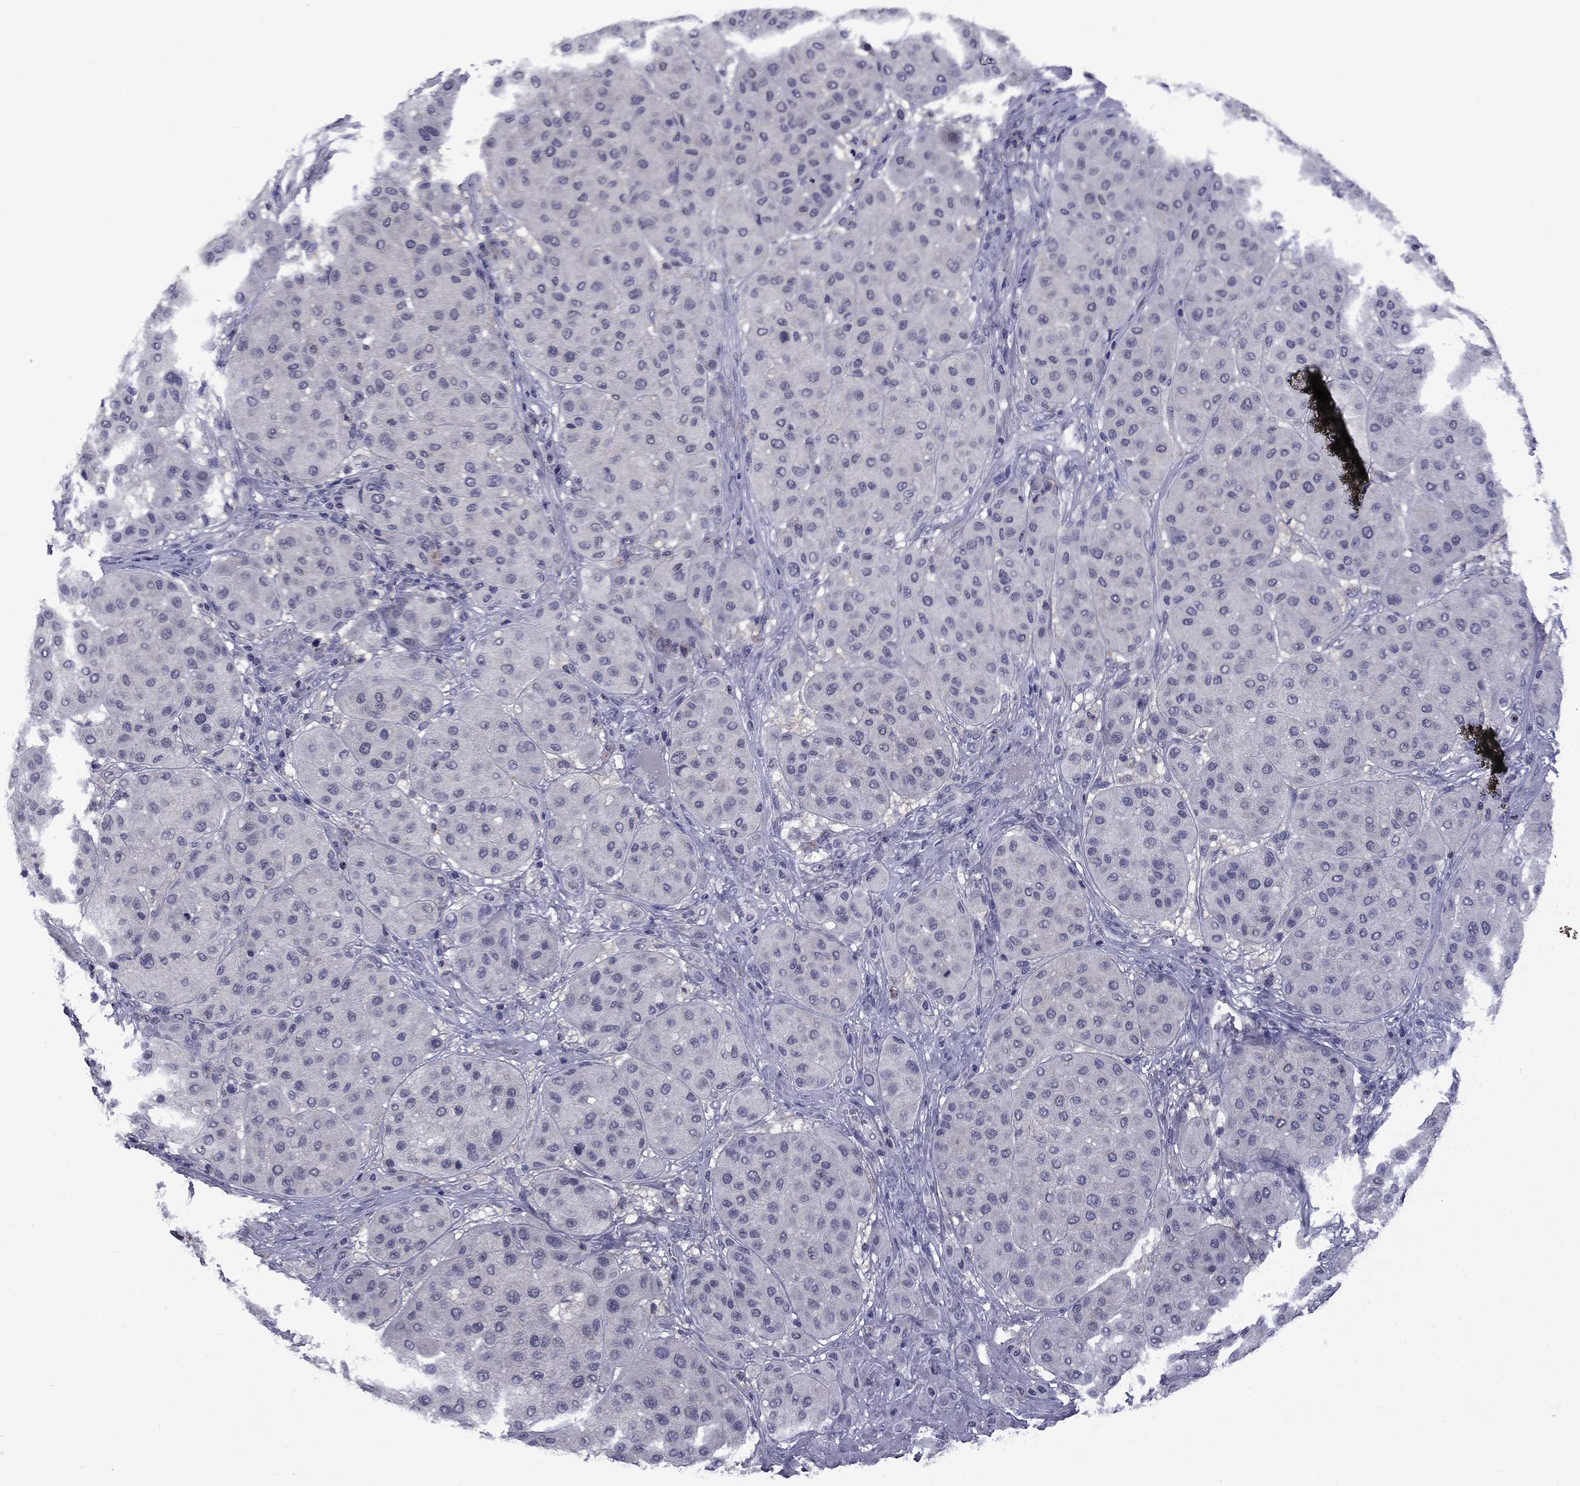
{"staining": {"intensity": "negative", "quantity": "none", "location": "none"}, "tissue": "melanoma", "cell_type": "Tumor cells", "image_type": "cancer", "snomed": [{"axis": "morphology", "description": "Malignant melanoma, Metastatic site"}, {"axis": "topography", "description": "Smooth muscle"}], "caption": "High power microscopy image of an immunohistochemistry micrograph of malignant melanoma (metastatic site), revealing no significant staining in tumor cells. (Immunohistochemistry (ihc), brightfield microscopy, high magnification).", "gene": "SNTA1", "patient": {"sex": "male", "age": 41}}